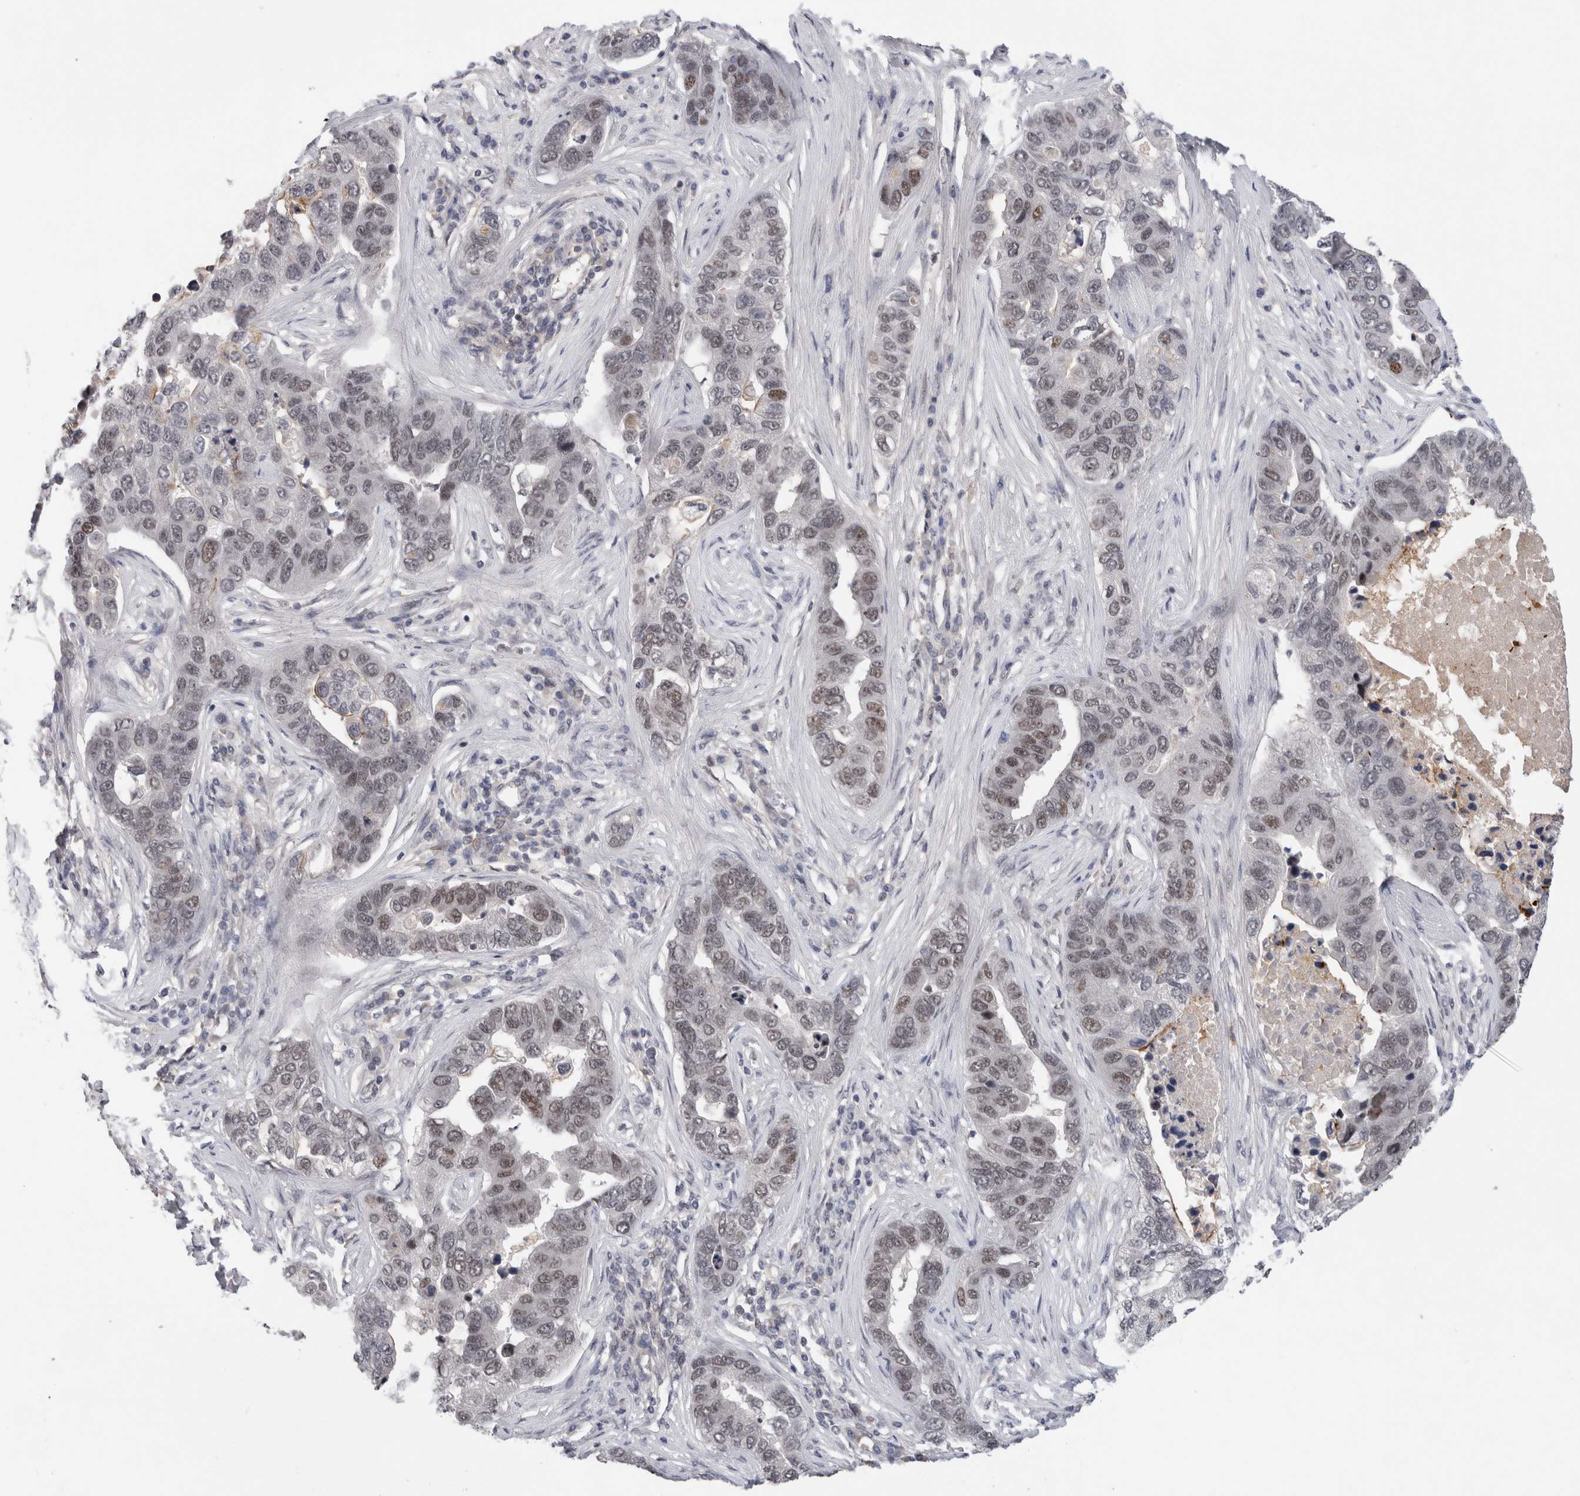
{"staining": {"intensity": "weak", "quantity": "25%-75%", "location": "nuclear"}, "tissue": "pancreatic cancer", "cell_type": "Tumor cells", "image_type": "cancer", "snomed": [{"axis": "morphology", "description": "Adenocarcinoma, NOS"}, {"axis": "topography", "description": "Pancreas"}], "caption": "Human pancreatic cancer stained for a protein (brown) exhibits weak nuclear positive expression in approximately 25%-75% of tumor cells.", "gene": "ZNF521", "patient": {"sex": "female", "age": 61}}